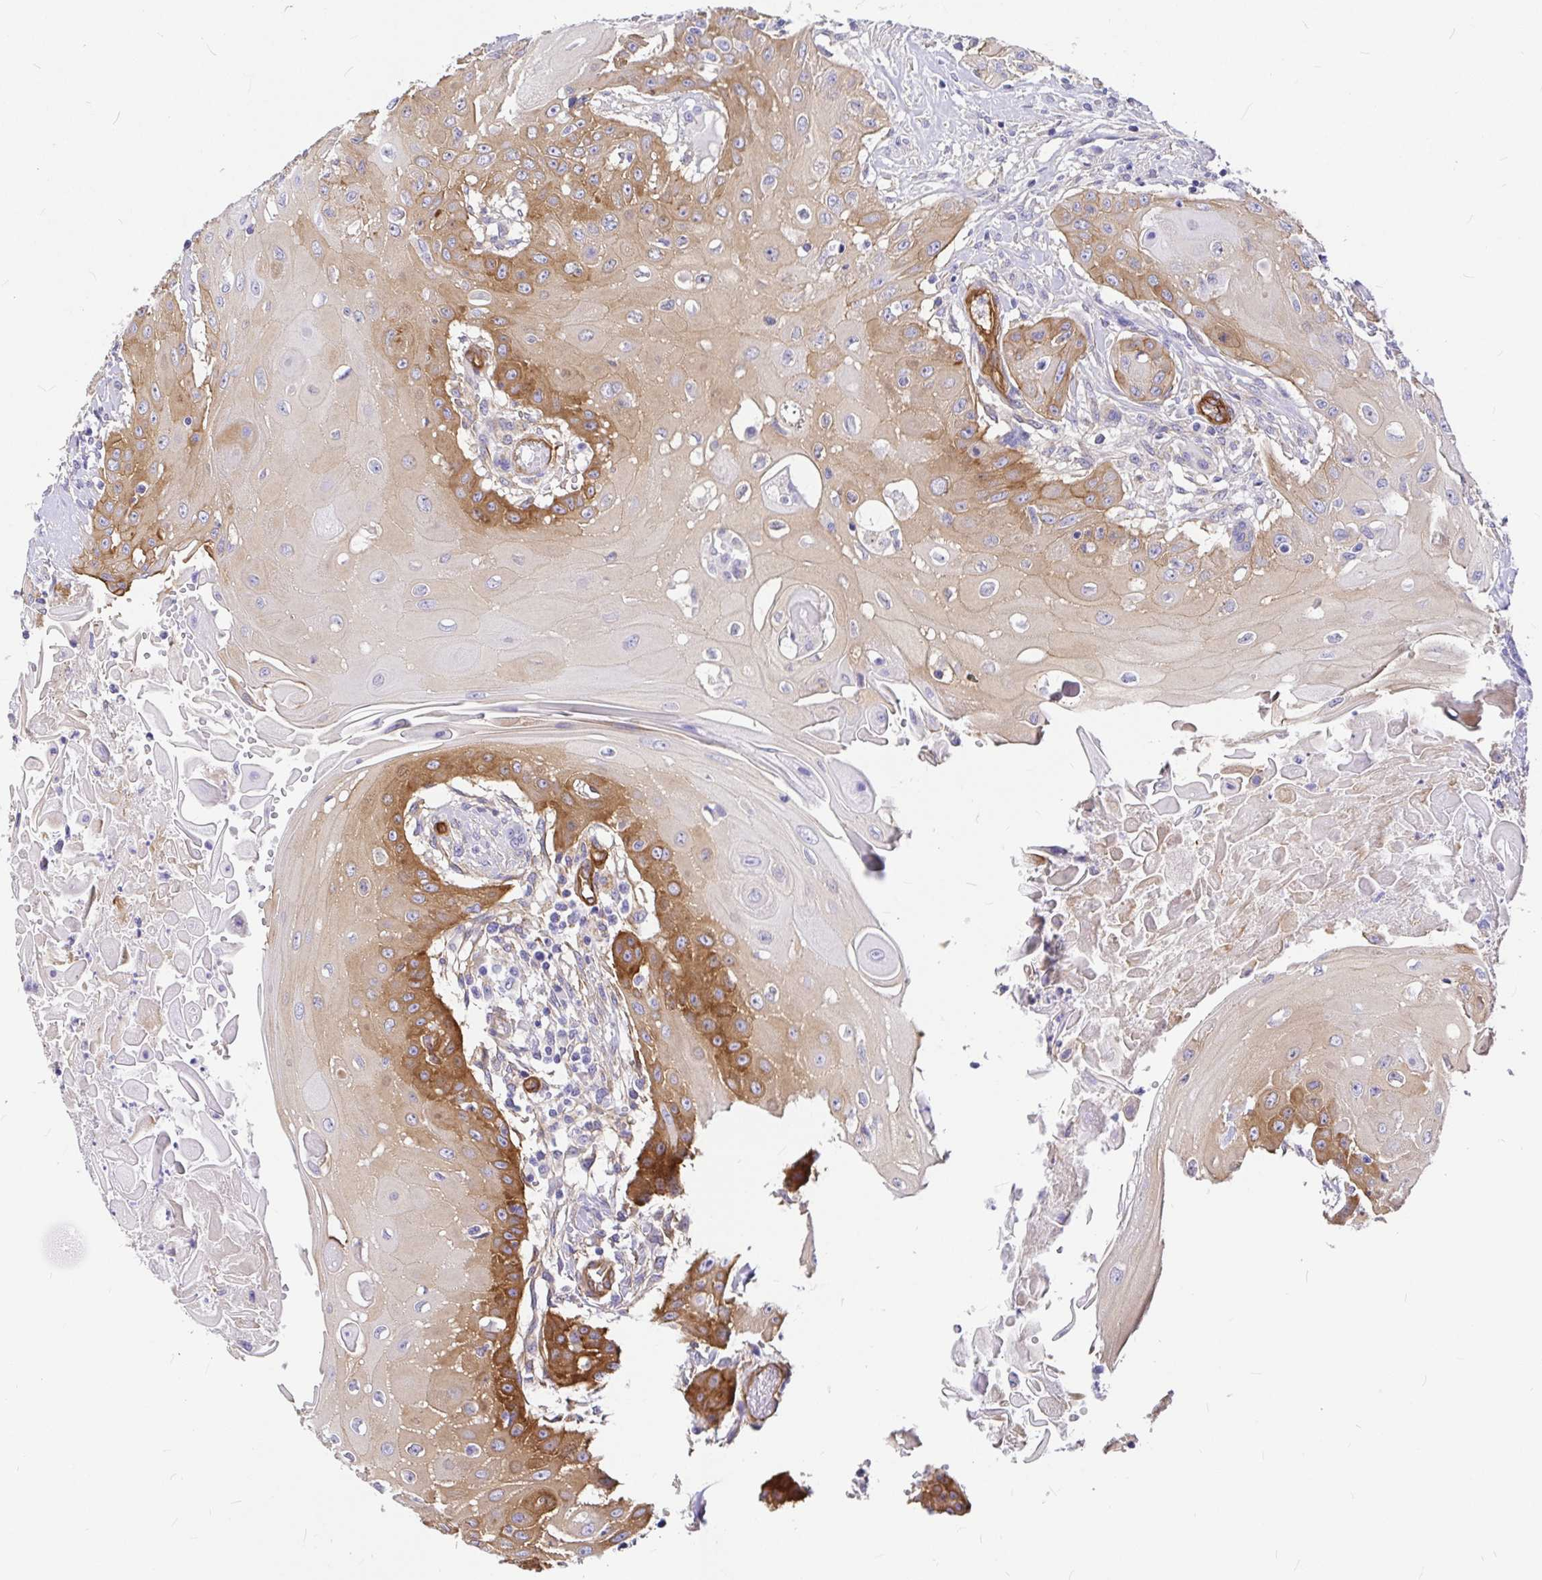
{"staining": {"intensity": "moderate", "quantity": ">75%", "location": "cytoplasmic/membranous"}, "tissue": "head and neck cancer", "cell_type": "Tumor cells", "image_type": "cancer", "snomed": [{"axis": "morphology", "description": "Squamous cell carcinoma, NOS"}, {"axis": "topography", "description": "Oral tissue"}, {"axis": "topography", "description": "Head-Neck"}, {"axis": "topography", "description": "Neck, NOS"}], "caption": "DAB (3,3'-diaminobenzidine) immunohistochemical staining of head and neck squamous cell carcinoma demonstrates moderate cytoplasmic/membranous protein staining in about >75% of tumor cells.", "gene": "MYO1B", "patient": {"sex": "female", "age": 55}}